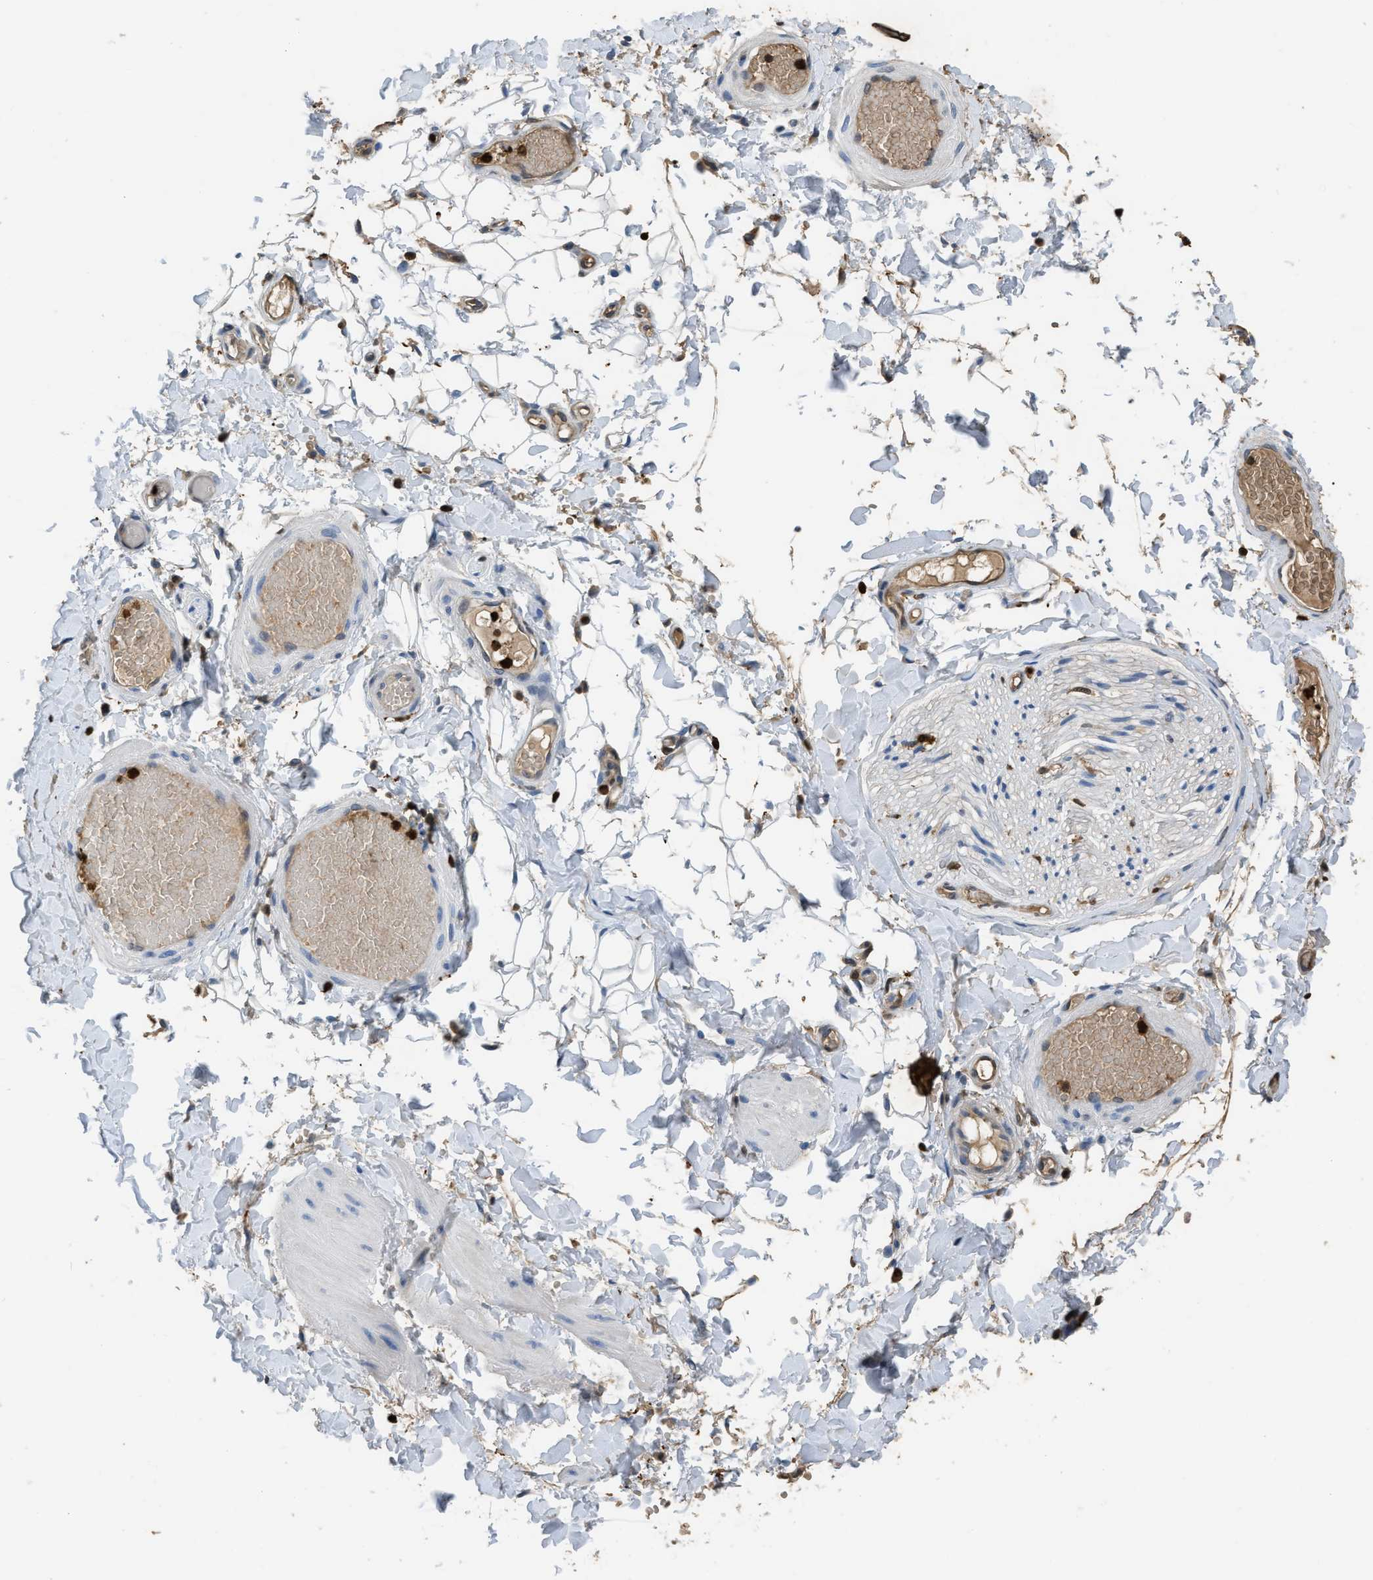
{"staining": {"intensity": "moderate", "quantity": ">75%", "location": "cytoplasmic/membranous,nuclear"}, "tissue": "adipose tissue", "cell_type": "Adipocytes", "image_type": "normal", "snomed": [{"axis": "morphology", "description": "Normal tissue, NOS"}, {"axis": "topography", "description": "Adipose tissue"}, {"axis": "topography", "description": "Vascular tissue"}, {"axis": "topography", "description": "Peripheral nerve tissue"}], "caption": "This micrograph displays immunohistochemistry staining of benign human adipose tissue, with medium moderate cytoplasmic/membranous,nuclear positivity in approximately >75% of adipocytes.", "gene": "ARHGDIB", "patient": {"sex": "male", "age": 25}}